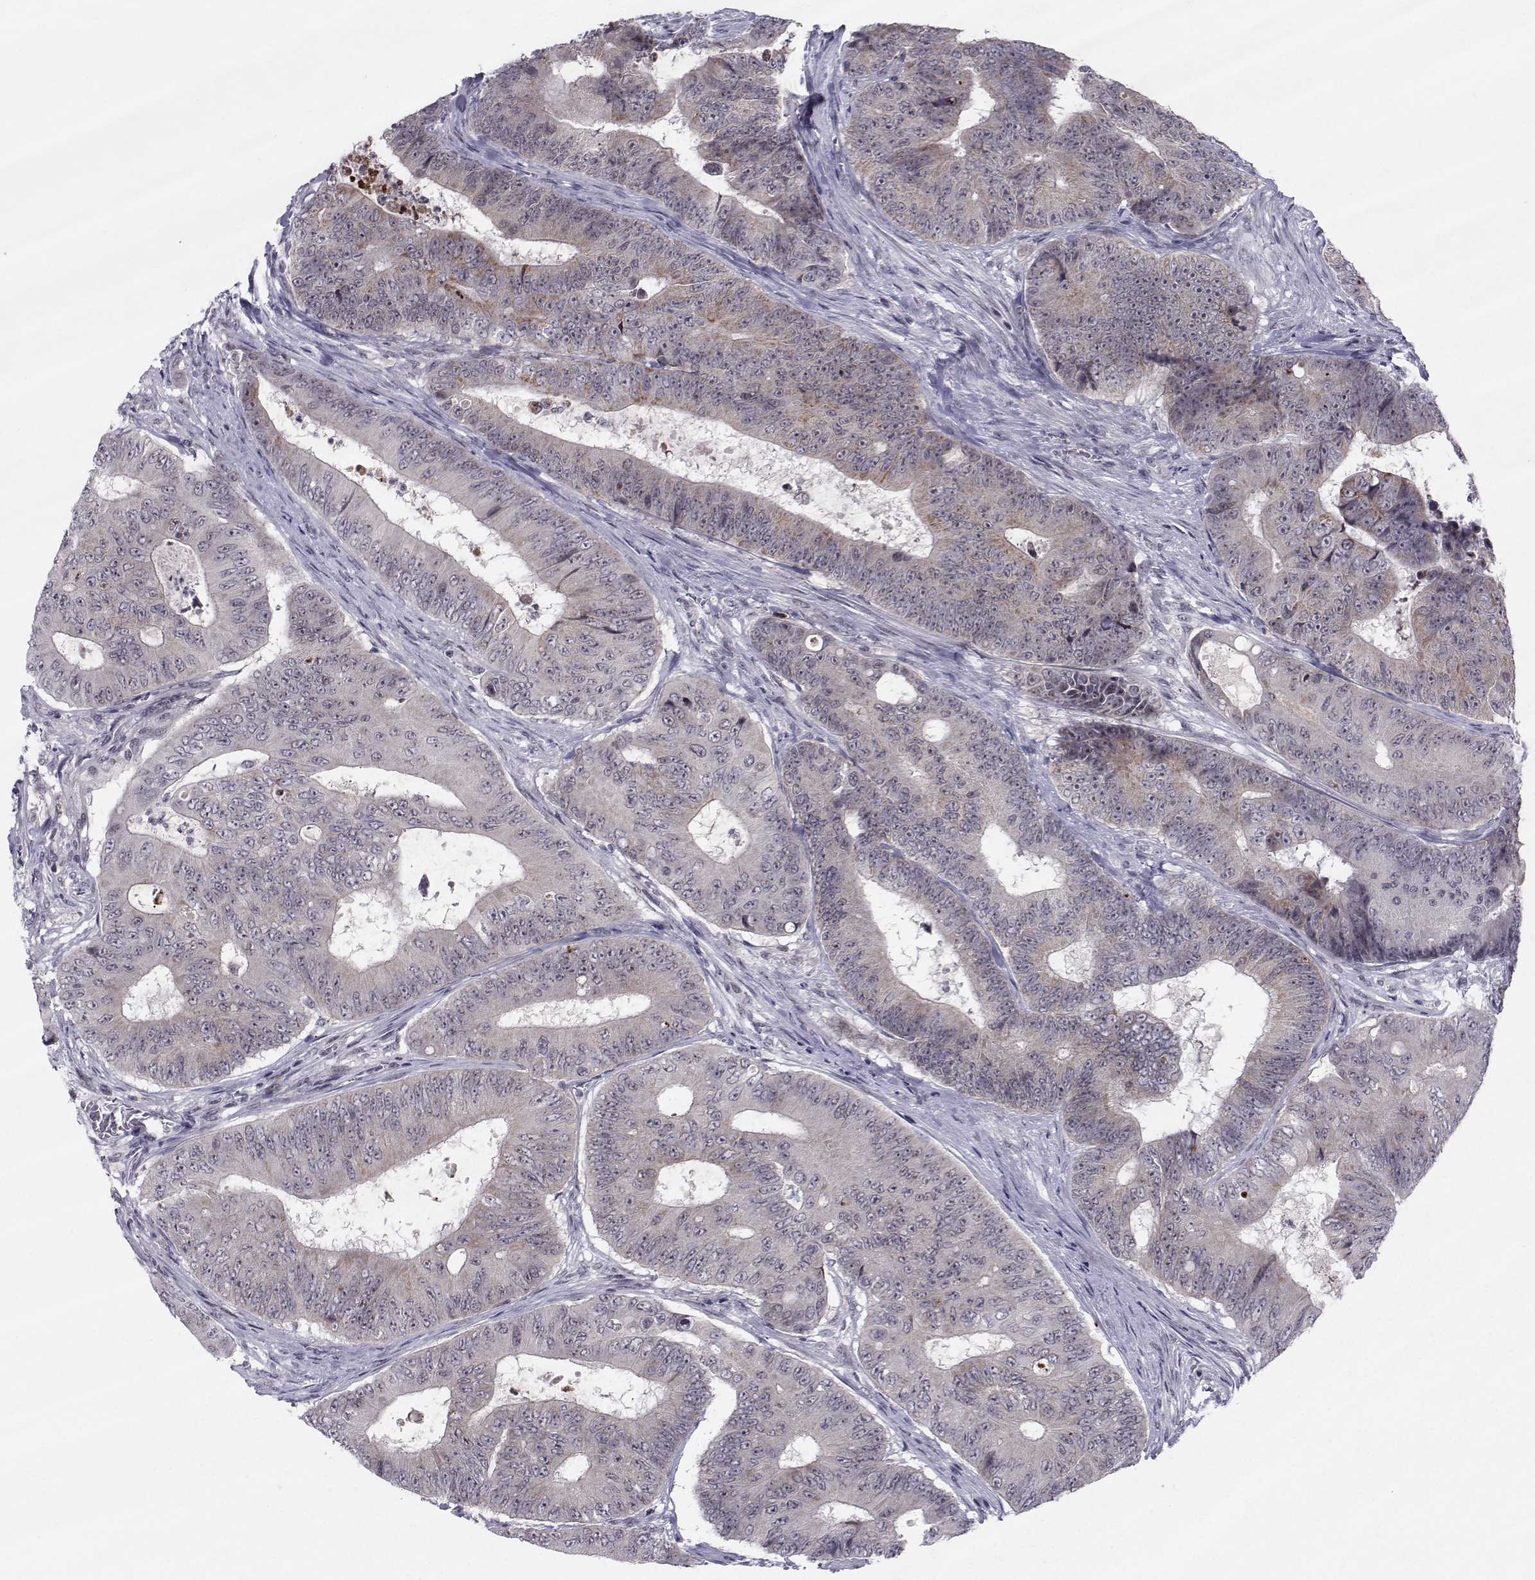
{"staining": {"intensity": "weak", "quantity": "25%-75%", "location": "cytoplasmic/membranous"}, "tissue": "colorectal cancer", "cell_type": "Tumor cells", "image_type": "cancer", "snomed": [{"axis": "morphology", "description": "Adenocarcinoma, NOS"}, {"axis": "topography", "description": "Colon"}], "caption": "High-magnification brightfield microscopy of colorectal cancer (adenocarcinoma) stained with DAB (3,3'-diaminobenzidine) (brown) and counterstained with hematoxylin (blue). tumor cells exhibit weak cytoplasmic/membranous staining is identified in approximately25%-75% of cells.", "gene": "MARCHF4", "patient": {"sex": "female", "age": 48}}